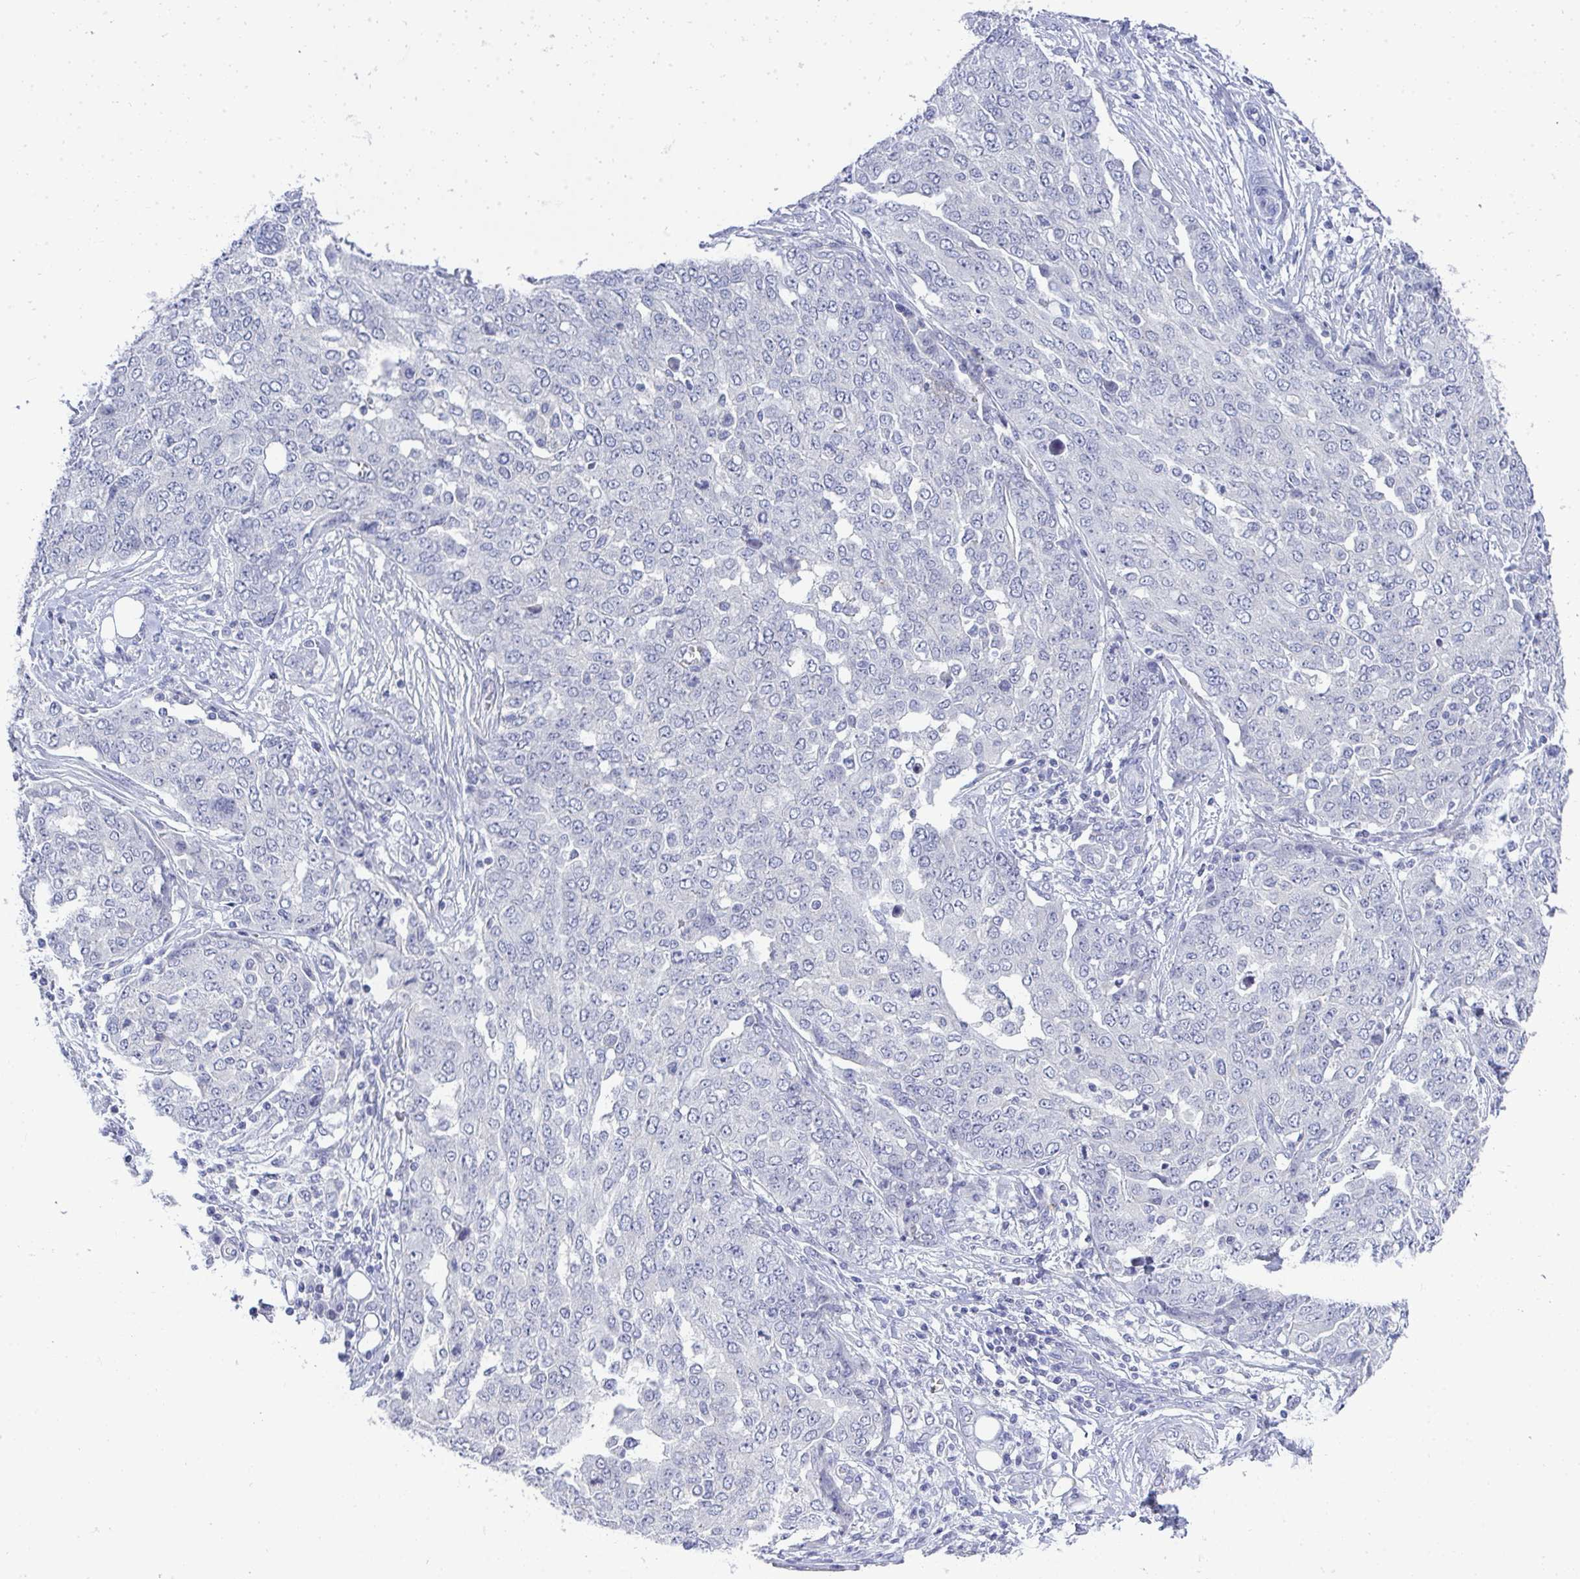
{"staining": {"intensity": "negative", "quantity": "none", "location": "none"}, "tissue": "ovarian cancer", "cell_type": "Tumor cells", "image_type": "cancer", "snomed": [{"axis": "morphology", "description": "Cystadenocarcinoma, serous, NOS"}, {"axis": "topography", "description": "Soft tissue"}, {"axis": "topography", "description": "Ovary"}], "caption": "Immunohistochemistry (IHC) of human ovarian cancer shows no positivity in tumor cells.", "gene": "TMEM82", "patient": {"sex": "female", "age": 57}}